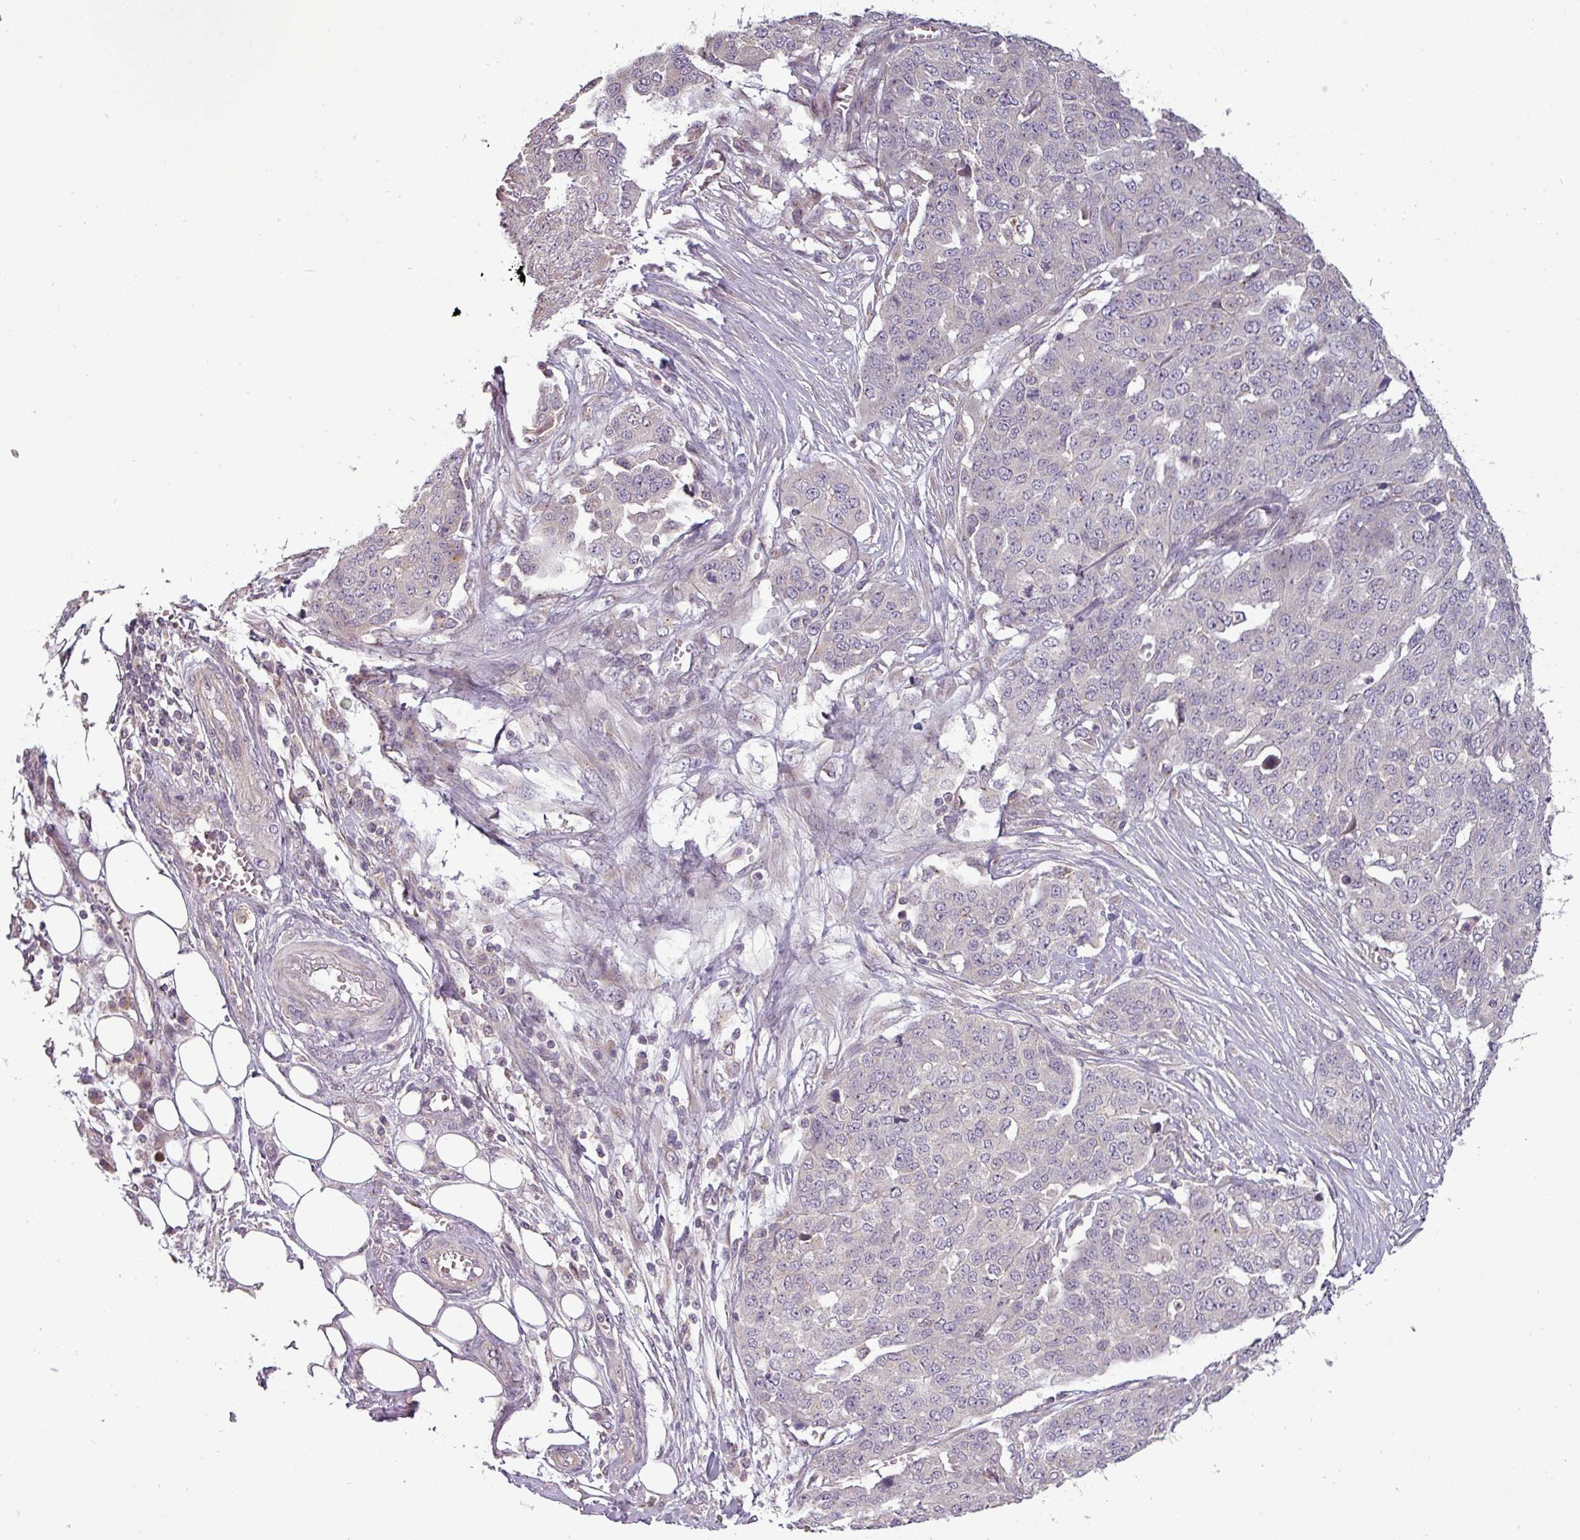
{"staining": {"intensity": "negative", "quantity": "none", "location": "none"}, "tissue": "ovarian cancer", "cell_type": "Tumor cells", "image_type": "cancer", "snomed": [{"axis": "morphology", "description": "Cystadenocarcinoma, serous, NOS"}, {"axis": "topography", "description": "Soft tissue"}, {"axis": "topography", "description": "Ovary"}], "caption": "Human serous cystadenocarcinoma (ovarian) stained for a protein using IHC shows no expression in tumor cells.", "gene": "NIN", "patient": {"sex": "female", "age": 57}}